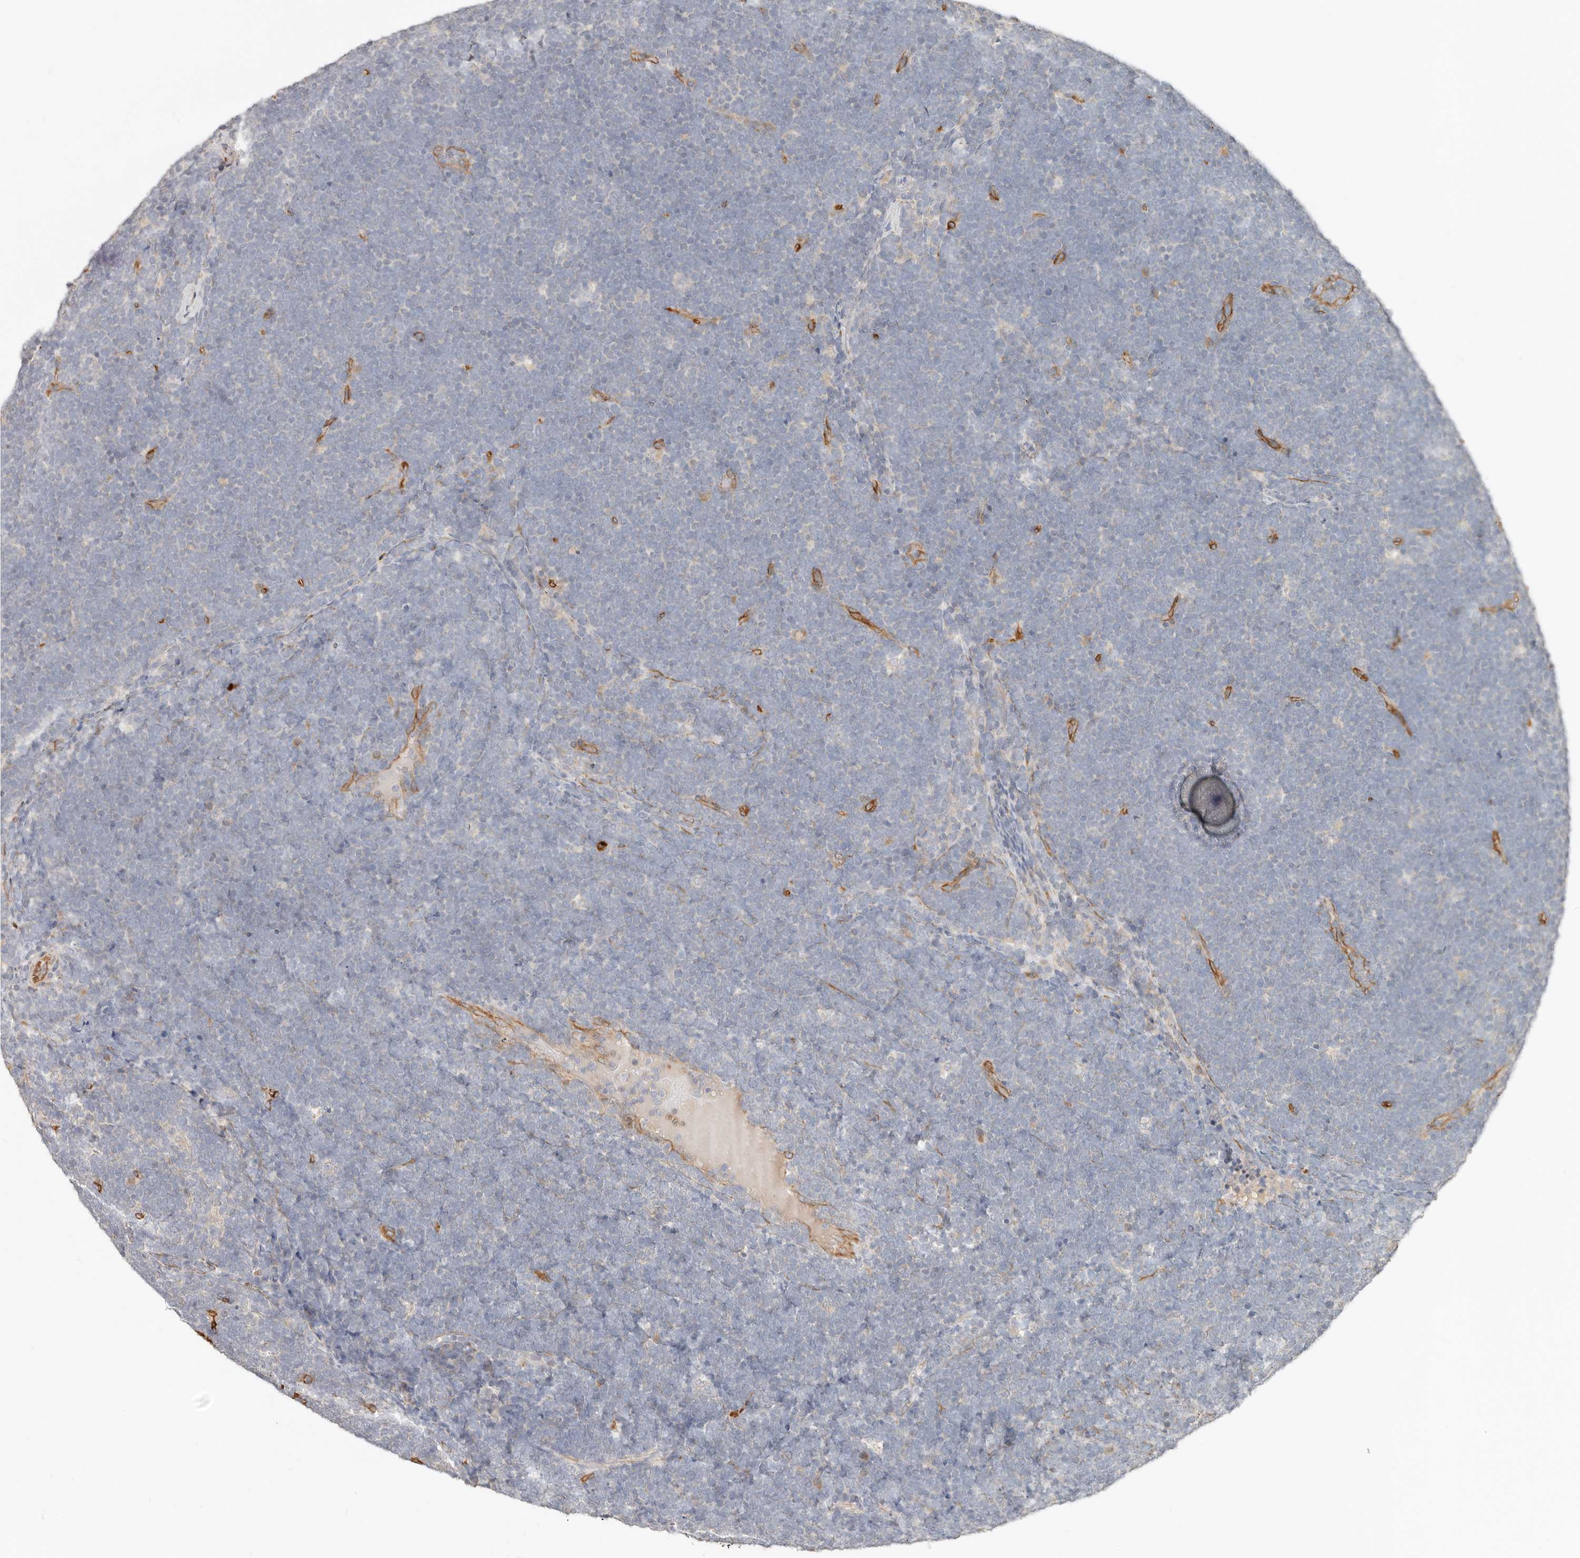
{"staining": {"intensity": "negative", "quantity": "none", "location": "none"}, "tissue": "lymphoma", "cell_type": "Tumor cells", "image_type": "cancer", "snomed": [{"axis": "morphology", "description": "Malignant lymphoma, non-Hodgkin's type, High grade"}, {"axis": "topography", "description": "Lymph node"}], "caption": "Protein analysis of lymphoma displays no significant staining in tumor cells. (DAB IHC, high magnification).", "gene": "SPRING1", "patient": {"sex": "male", "age": 13}}